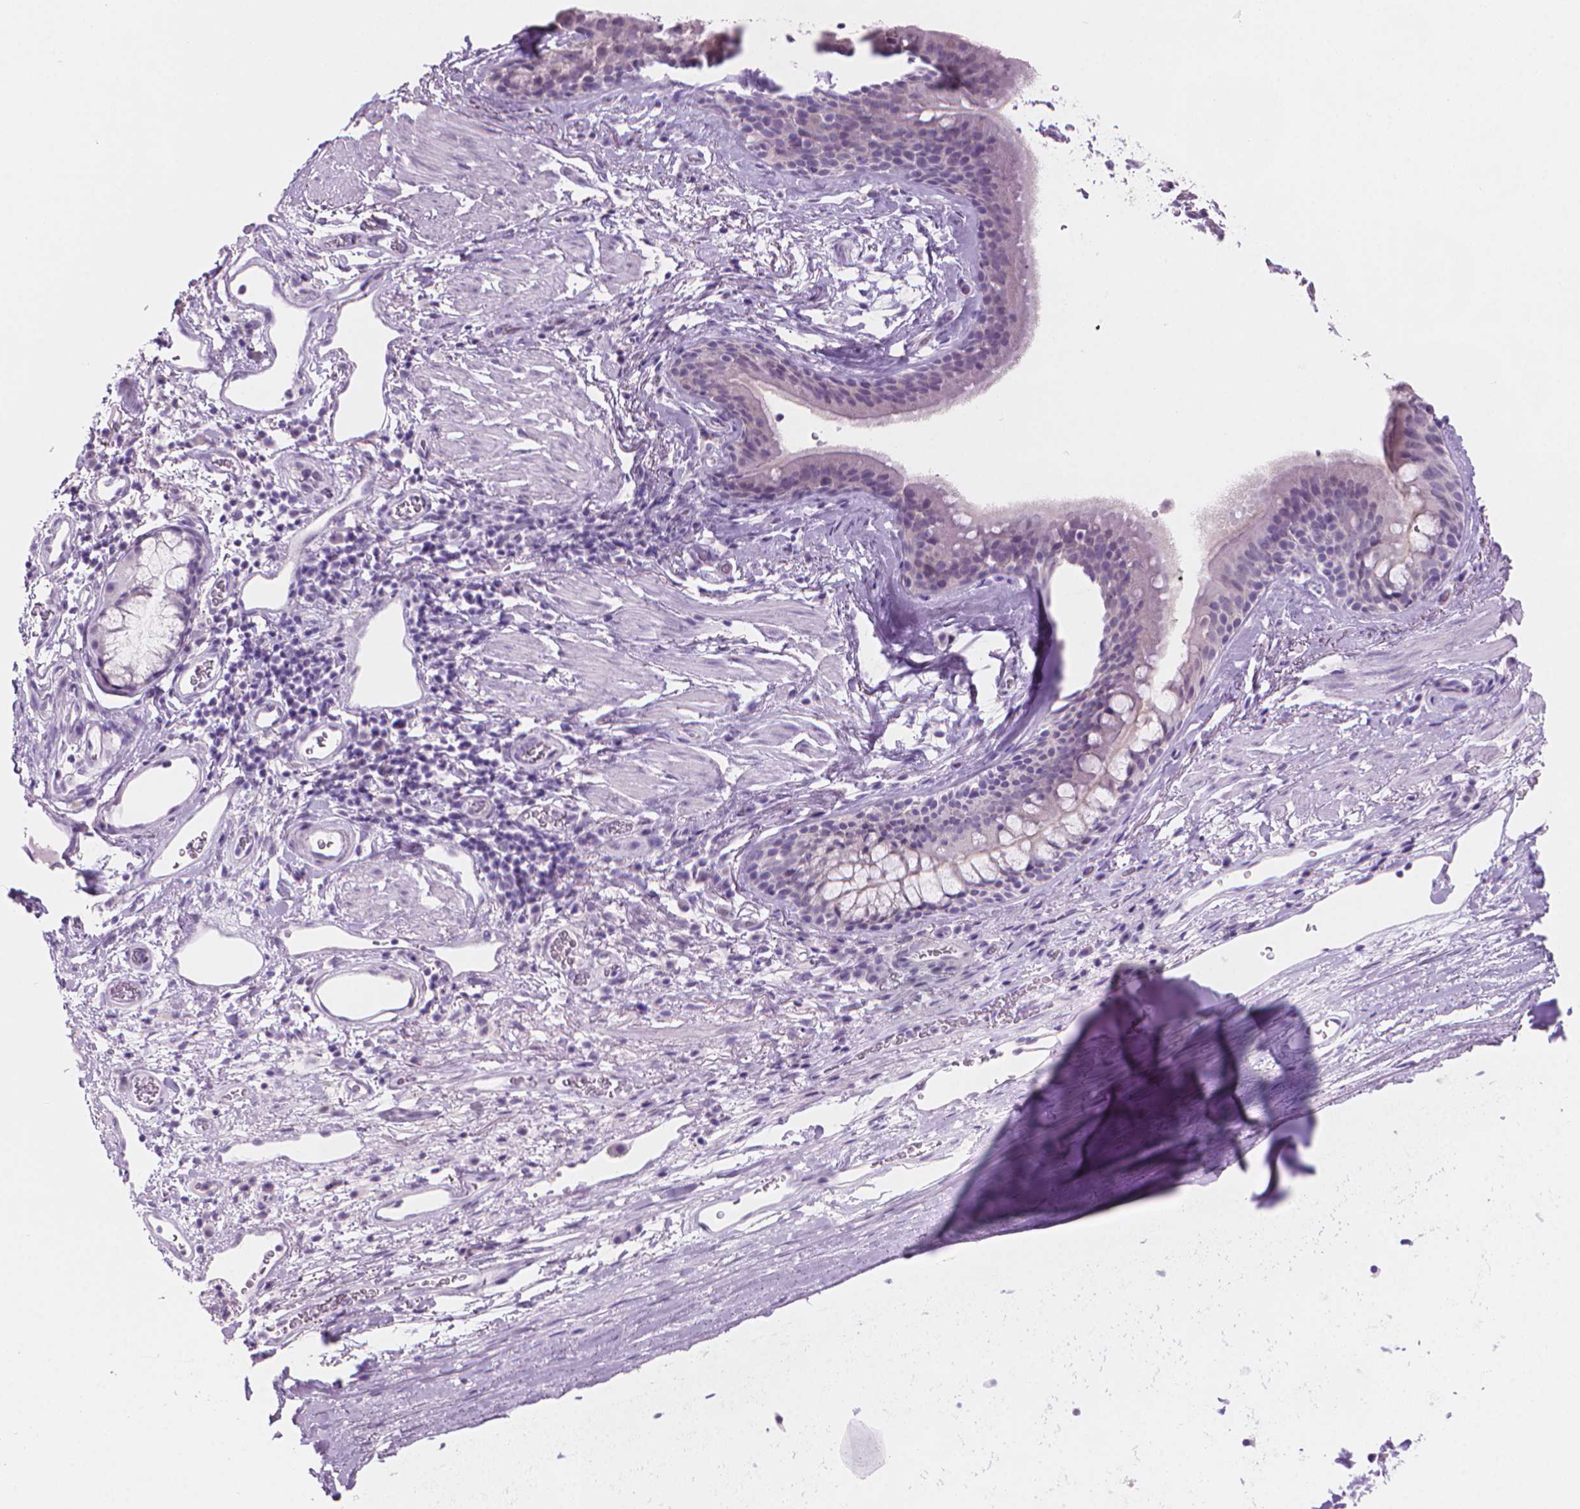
{"staining": {"intensity": "negative", "quantity": "none", "location": "none"}, "tissue": "bronchus", "cell_type": "Respiratory epithelial cells", "image_type": "normal", "snomed": [{"axis": "morphology", "description": "Normal tissue, NOS"}, {"axis": "topography", "description": "Cartilage tissue"}, {"axis": "topography", "description": "Bronchus"}], "caption": "The photomicrograph shows no staining of respiratory epithelial cells in normal bronchus.", "gene": "ENSG00000187186", "patient": {"sex": "male", "age": 58}}